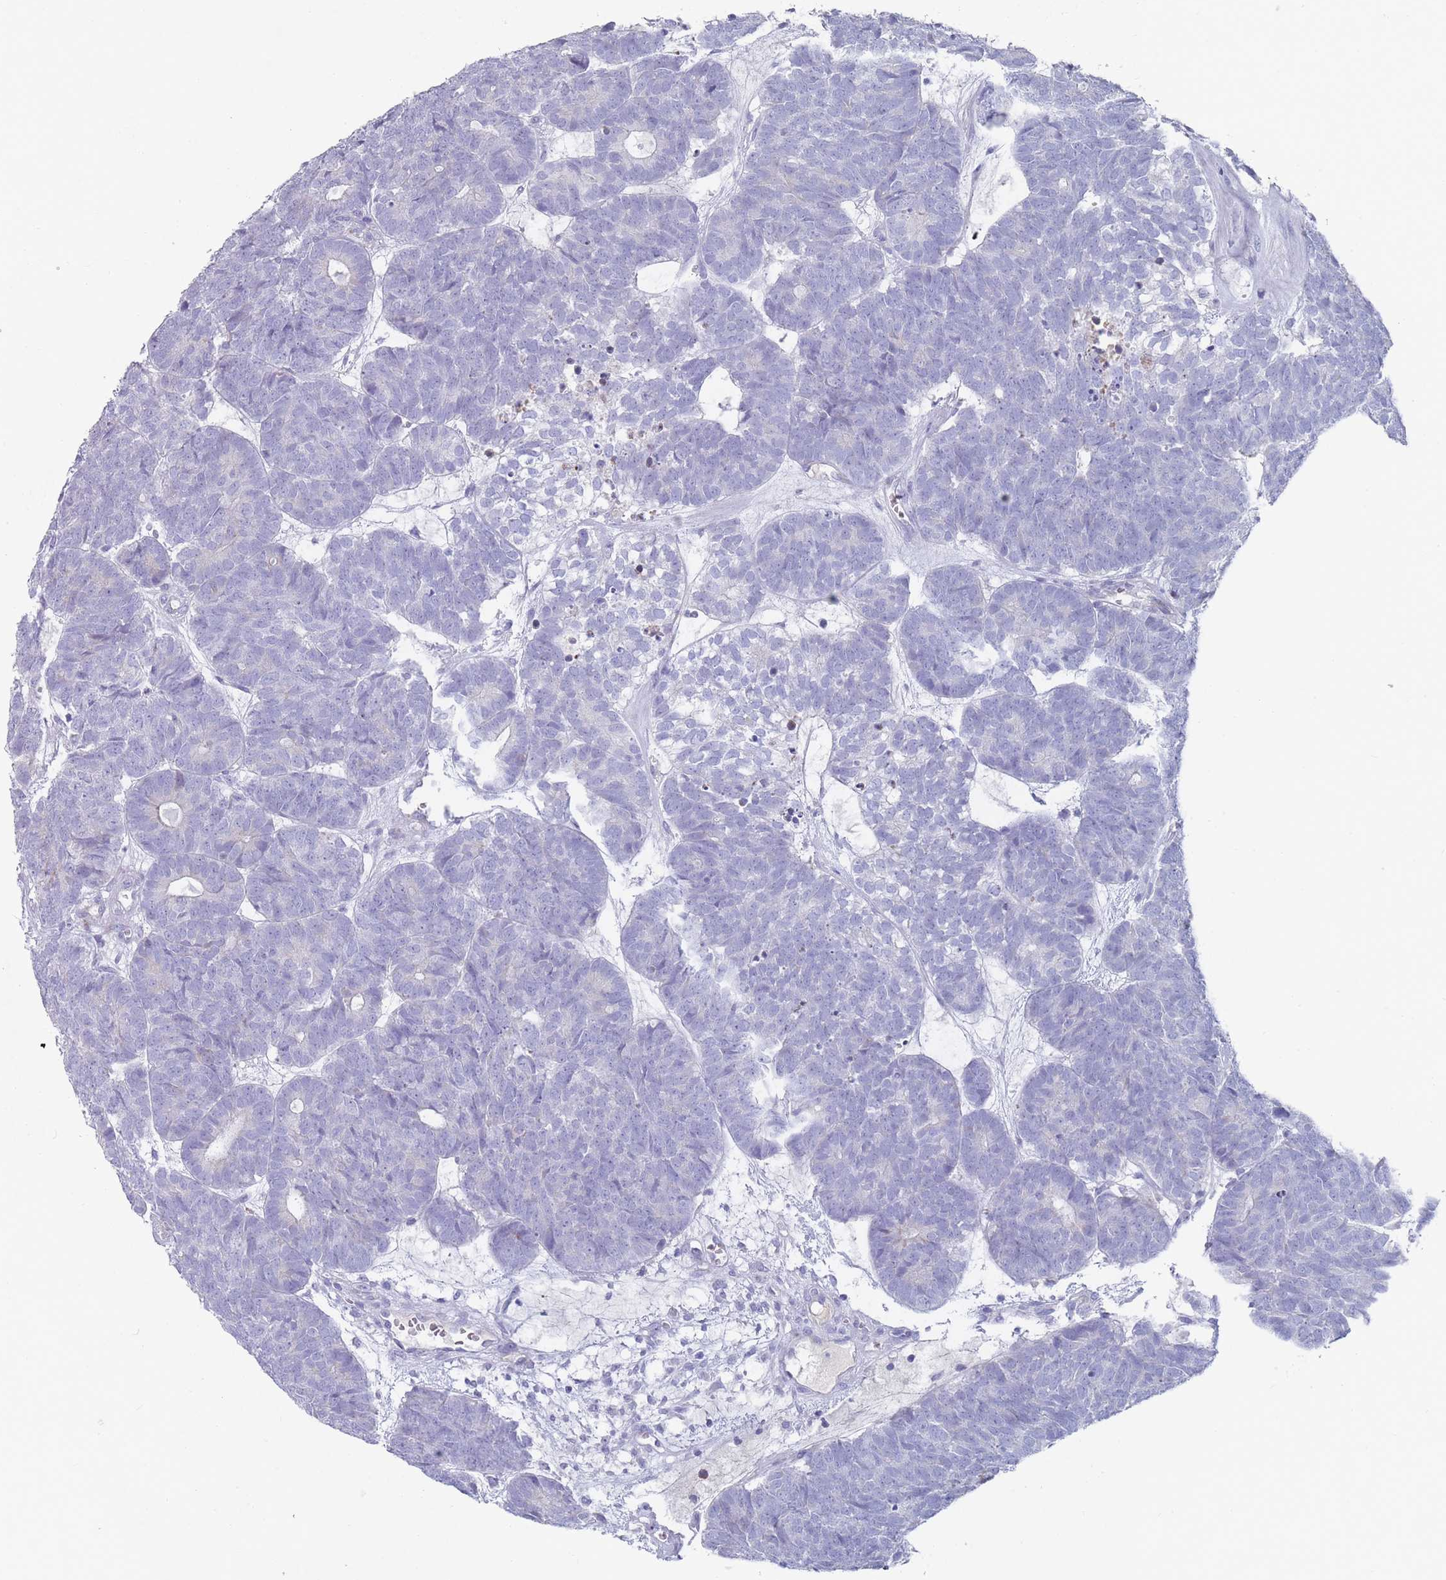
{"staining": {"intensity": "negative", "quantity": "none", "location": "none"}, "tissue": "head and neck cancer", "cell_type": "Tumor cells", "image_type": "cancer", "snomed": [{"axis": "morphology", "description": "Adenocarcinoma, NOS"}, {"axis": "topography", "description": "Head-Neck"}], "caption": "An image of adenocarcinoma (head and neck) stained for a protein exhibits no brown staining in tumor cells. The staining is performed using DAB brown chromogen with nuclei counter-stained in using hematoxylin.", "gene": "ST8SIA5", "patient": {"sex": "female", "age": 81}}